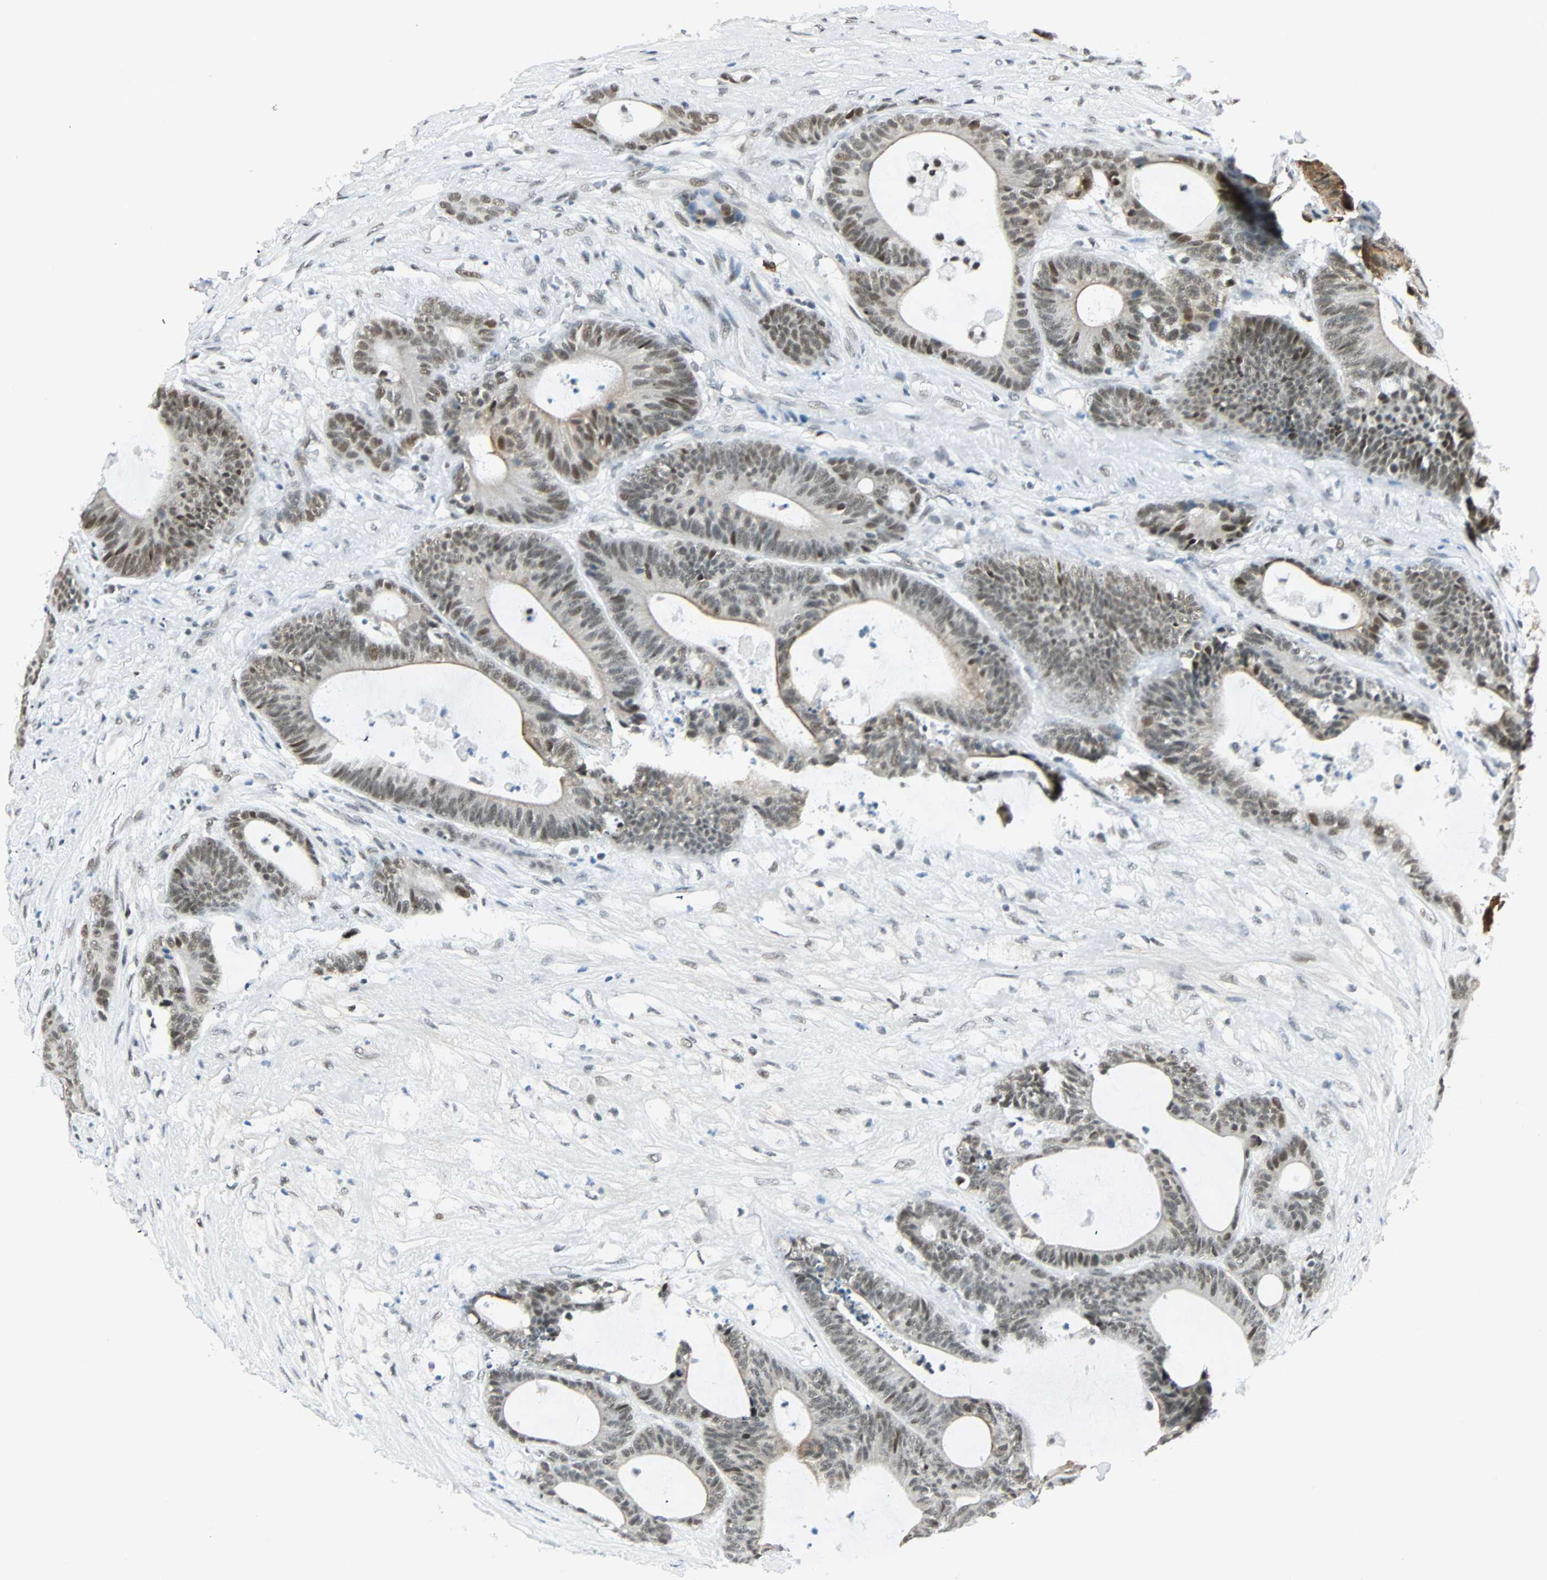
{"staining": {"intensity": "moderate", "quantity": ">75%", "location": "cytoplasmic/membranous,nuclear"}, "tissue": "colorectal cancer", "cell_type": "Tumor cells", "image_type": "cancer", "snomed": [{"axis": "morphology", "description": "Adenocarcinoma, NOS"}, {"axis": "topography", "description": "Colon"}], "caption": "DAB immunohistochemical staining of human colorectal adenocarcinoma displays moderate cytoplasmic/membranous and nuclear protein staining in approximately >75% of tumor cells.", "gene": "NELFE", "patient": {"sex": "female", "age": 84}}